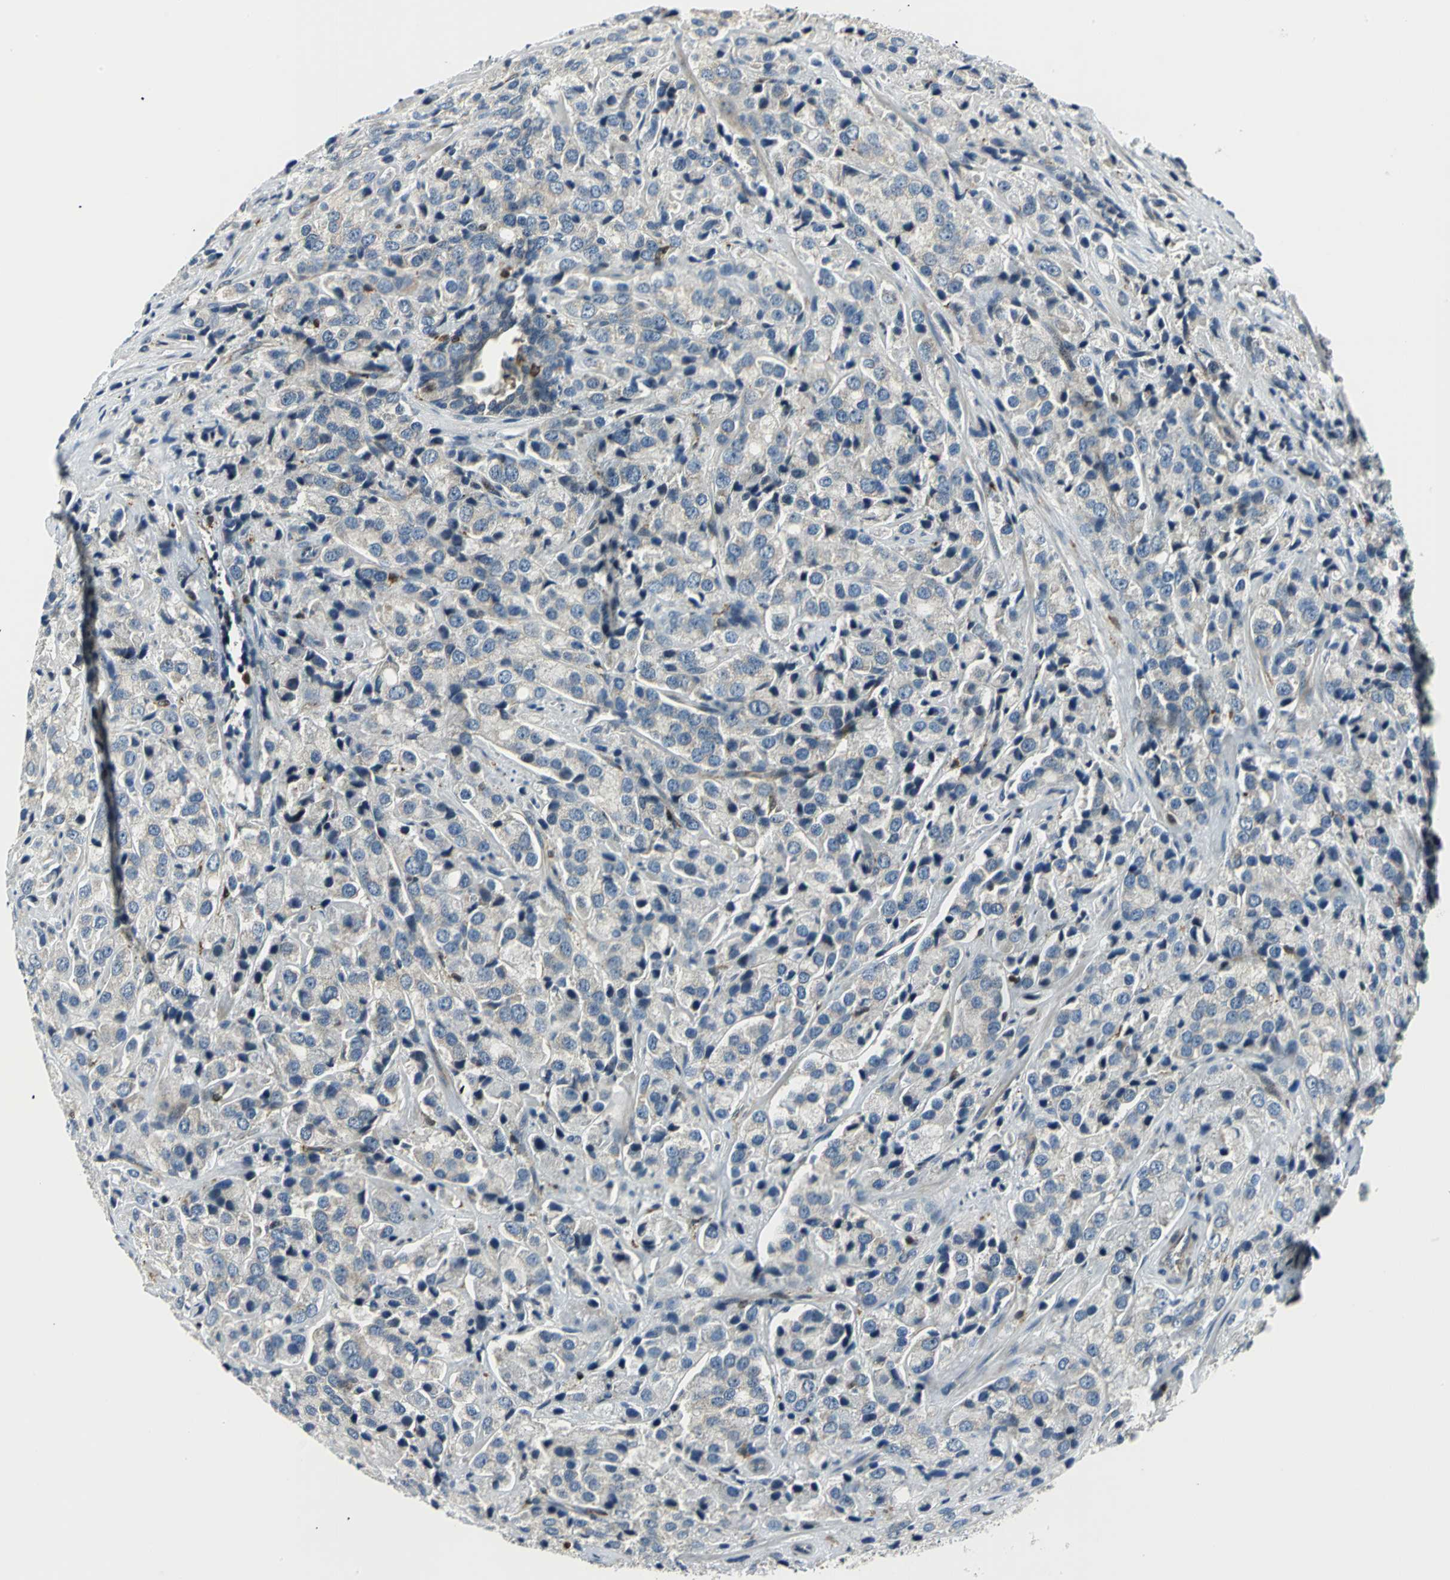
{"staining": {"intensity": "negative", "quantity": "none", "location": "none"}, "tissue": "prostate cancer", "cell_type": "Tumor cells", "image_type": "cancer", "snomed": [{"axis": "morphology", "description": "Adenocarcinoma, High grade"}, {"axis": "topography", "description": "Prostate"}], "caption": "This is a histopathology image of immunohistochemistry staining of prostate cancer, which shows no staining in tumor cells.", "gene": "USP40", "patient": {"sex": "male", "age": 70}}